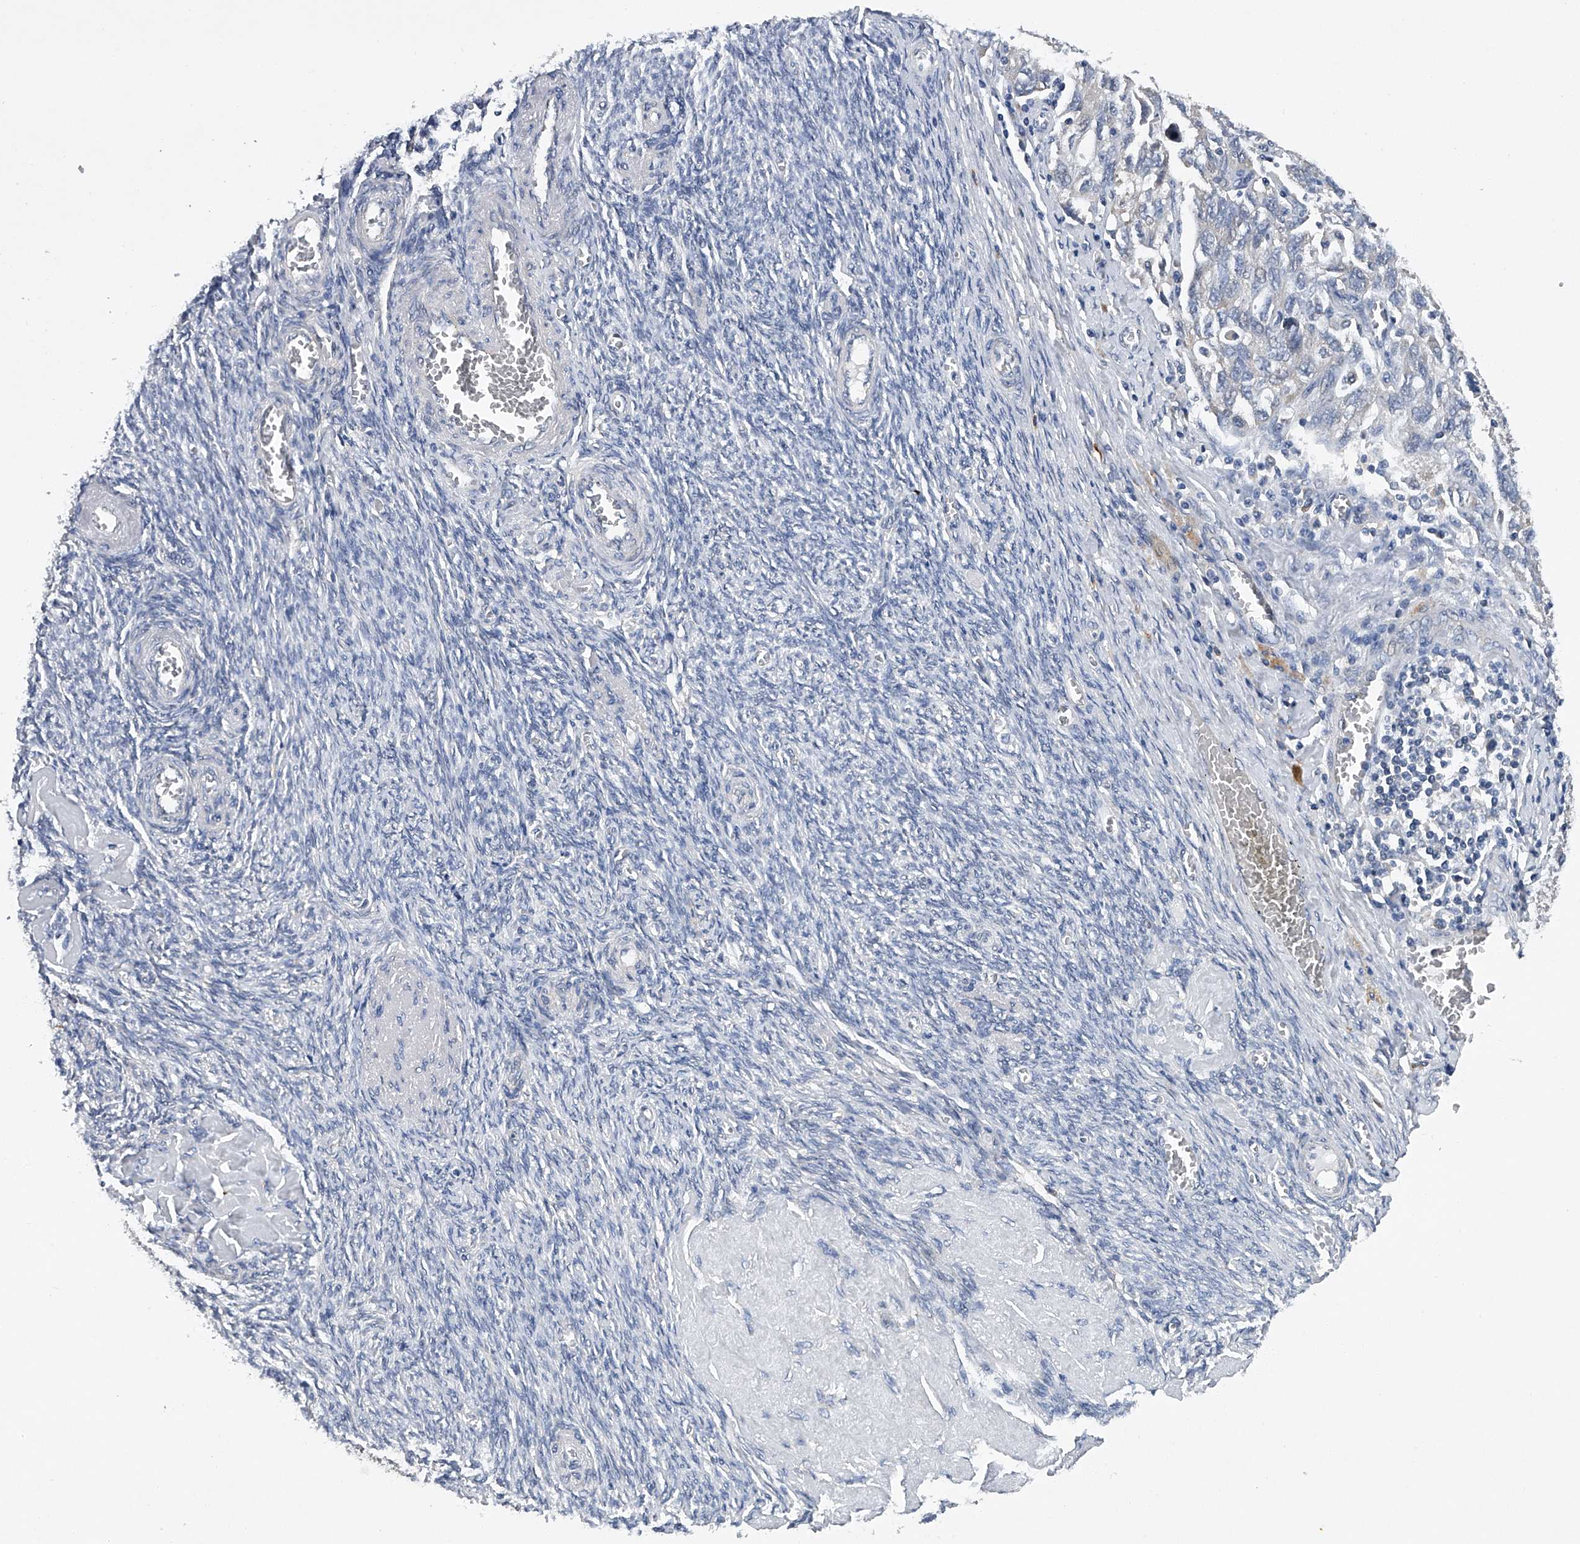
{"staining": {"intensity": "negative", "quantity": "none", "location": "none"}, "tissue": "ovarian cancer", "cell_type": "Tumor cells", "image_type": "cancer", "snomed": [{"axis": "morphology", "description": "Carcinoma, NOS"}, {"axis": "morphology", "description": "Cystadenocarcinoma, serous, NOS"}, {"axis": "topography", "description": "Ovary"}], "caption": "This is an IHC micrograph of ovarian cancer. There is no expression in tumor cells.", "gene": "RNF5", "patient": {"sex": "female", "age": 69}}